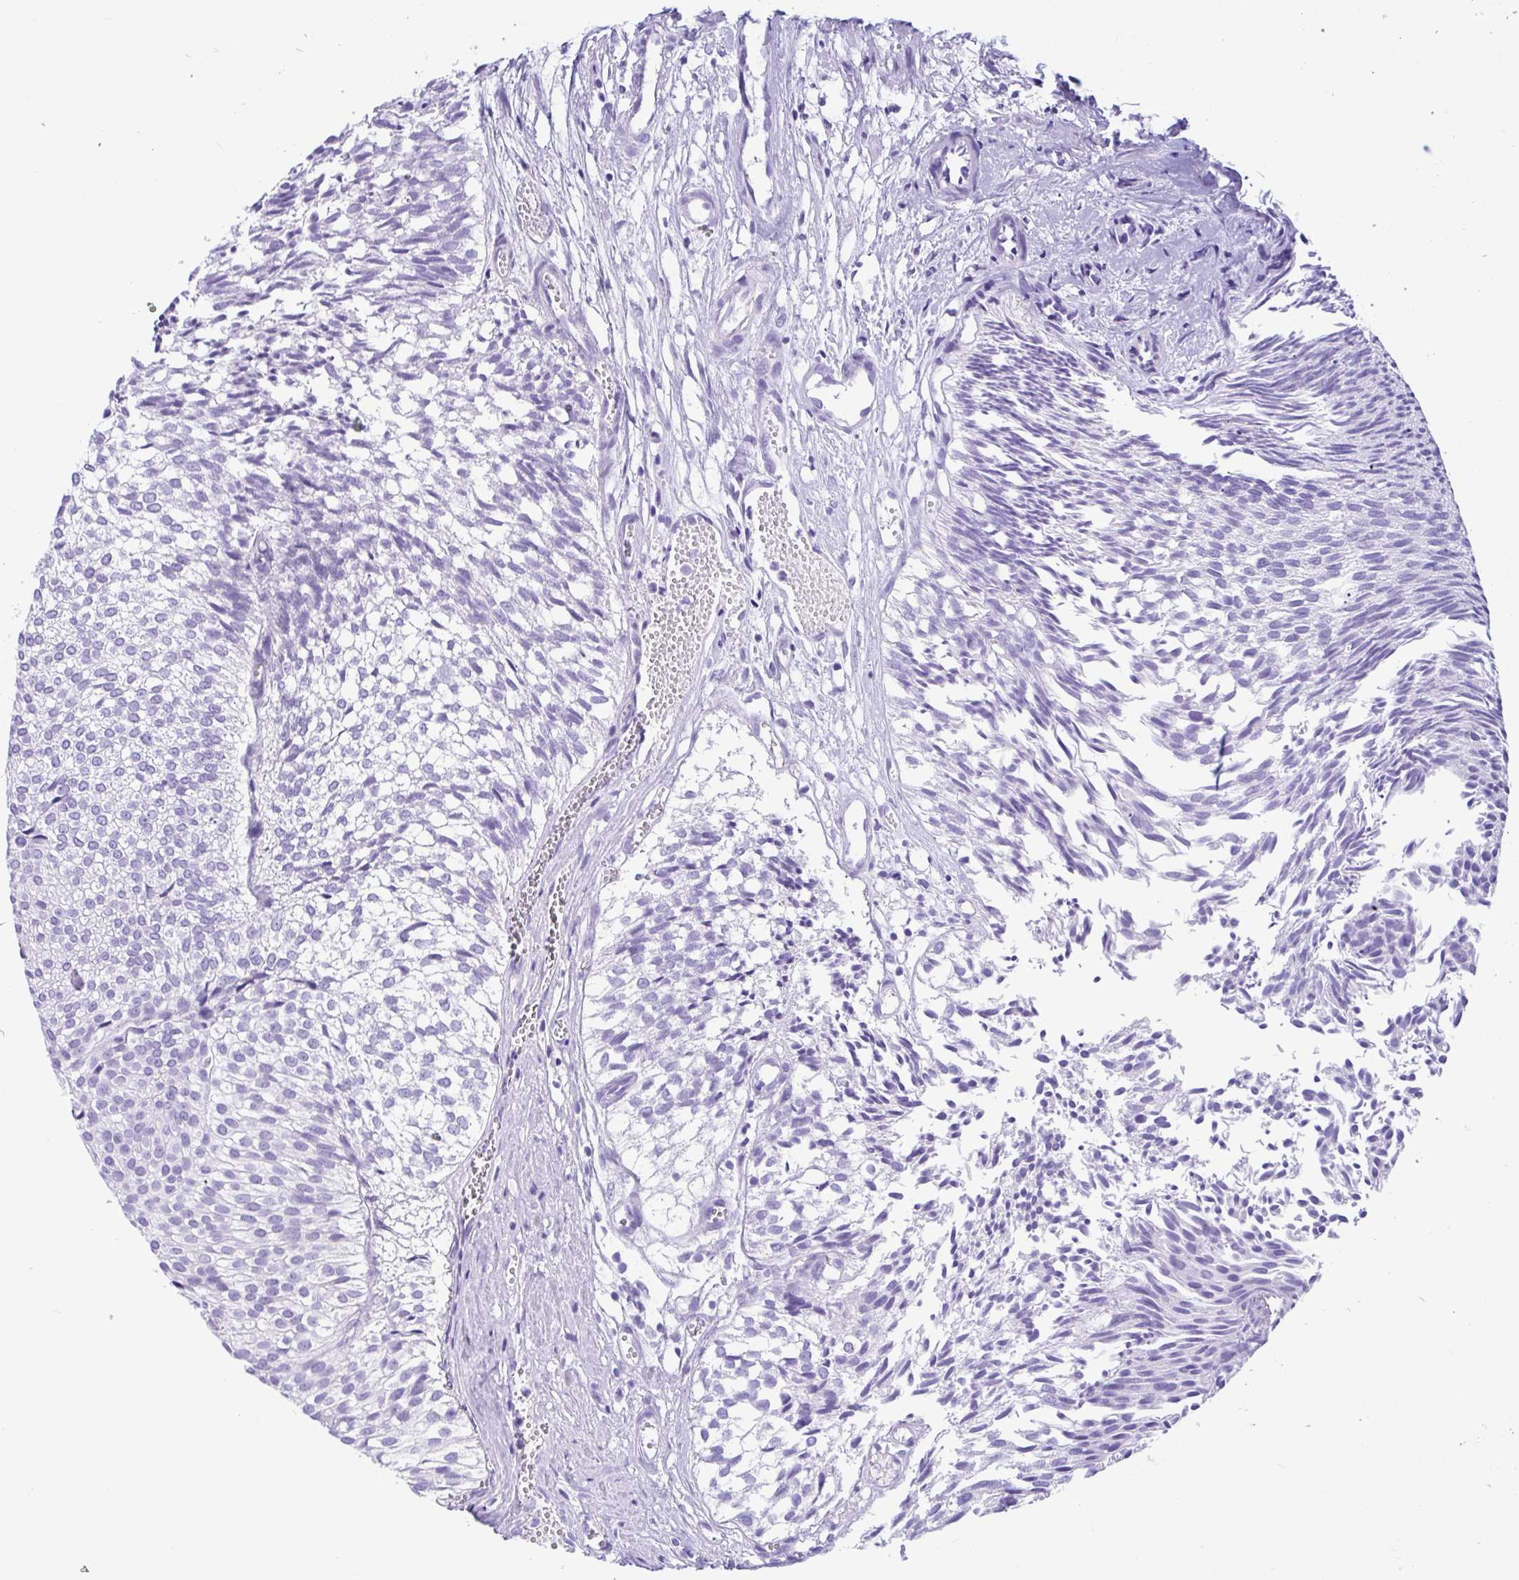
{"staining": {"intensity": "negative", "quantity": "none", "location": "none"}, "tissue": "urothelial cancer", "cell_type": "Tumor cells", "image_type": "cancer", "snomed": [{"axis": "morphology", "description": "Urothelial carcinoma, Low grade"}, {"axis": "topography", "description": "Urinary bladder"}], "caption": "There is no significant expression in tumor cells of urothelial cancer. The staining was performed using DAB to visualize the protein expression in brown, while the nuclei were stained in blue with hematoxylin (Magnification: 20x).", "gene": "OR4N4", "patient": {"sex": "male", "age": 91}}